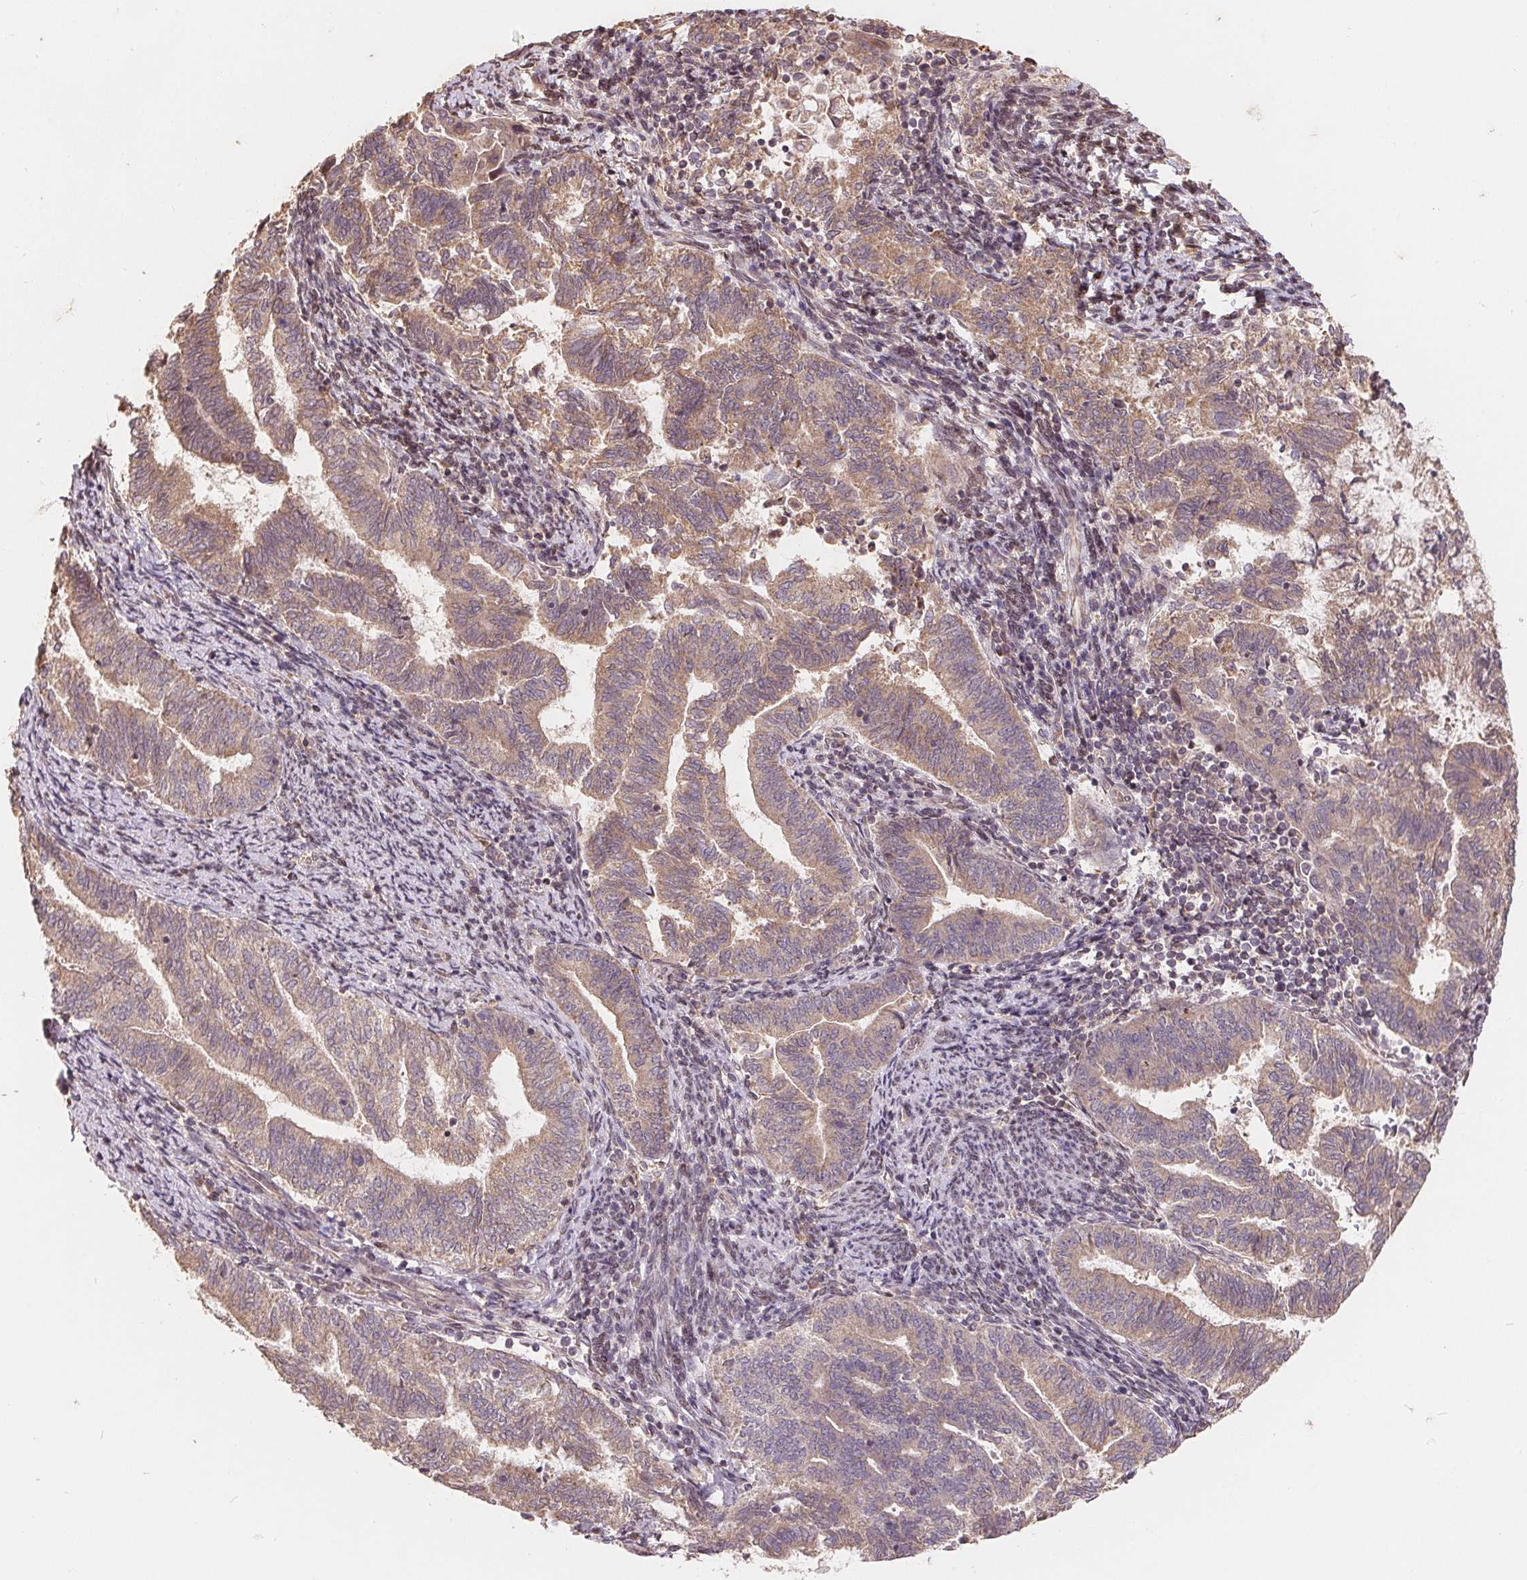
{"staining": {"intensity": "moderate", "quantity": ">75%", "location": "cytoplasmic/membranous"}, "tissue": "endometrial cancer", "cell_type": "Tumor cells", "image_type": "cancer", "snomed": [{"axis": "morphology", "description": "Adenocarcinoma, NOS"}, {"axis": "topography", "description": "Endometrium"}], "caption": "Immunohistochemistry of endometrial adenocarcinoma reveals medium levels of moderate cytoplasmic/membranous staining in approximately >75% of tumor cells. (brown staining indicates protein expression, while blue staining denotes nuclei).", "gene": "CDIPT", "patient": {"sex": "female", "age": 65}}